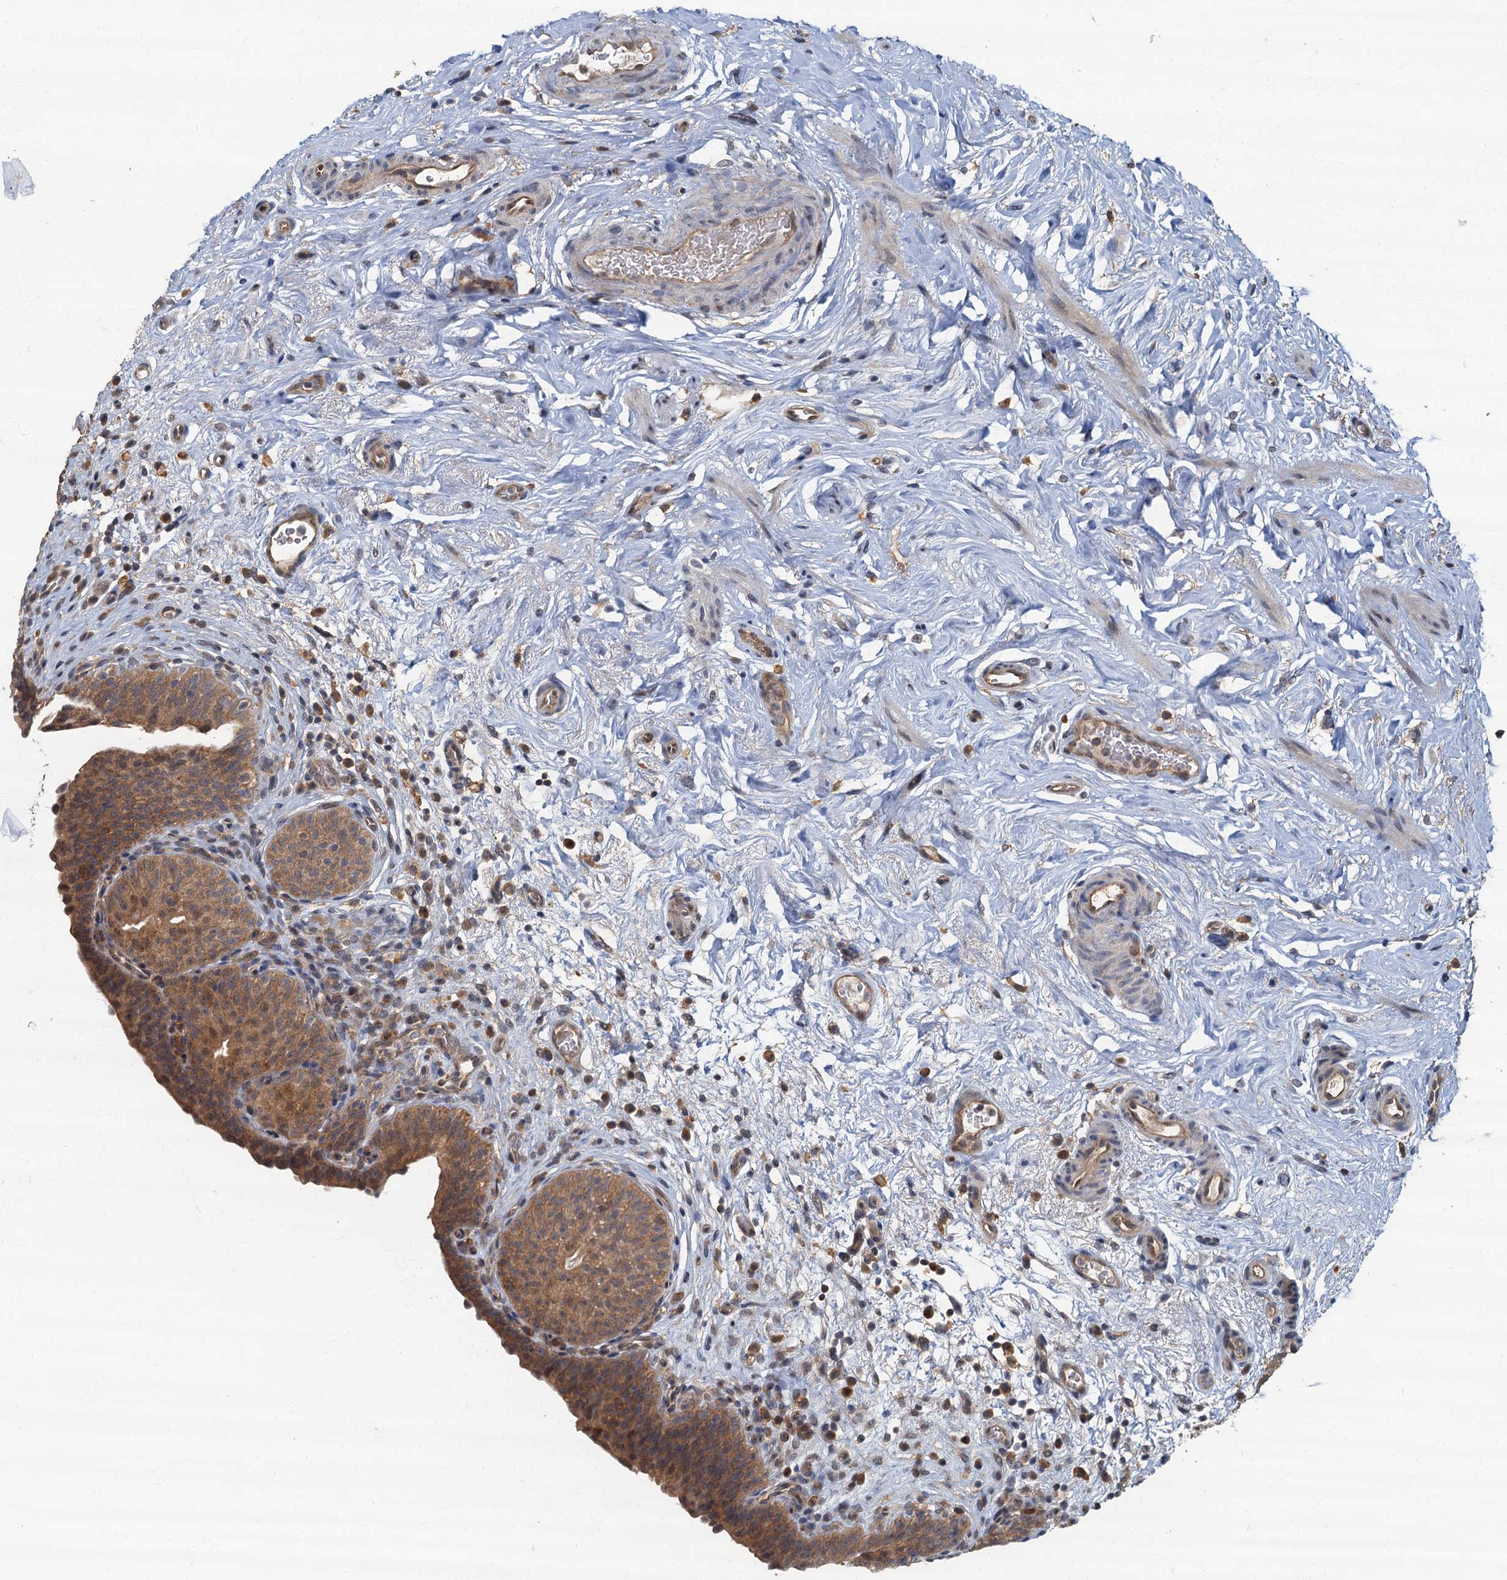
{"staining": {"intensity": "moderate", "quantity": ">75%", "location": "cytoplasmic/membranous"}, "tissue": "urinary bladder", "cell_type": "Urothelial cells", "image_type": "normal", "snomed": [{"axis": "morphology", "description": "Normal tissue, NOS"}, {"axis": "topography", "description": "Urinary bladder"}], "caption": "This histopathology image reveals immunohistochemistry (IHC) staining of benign human urinary bladder, with medium moderate cytoplasmic/membranous positivity in approximately >75% of urothelial cells.", "gene": "TBCK", "patient": {"sex": "male", "age": 83}}